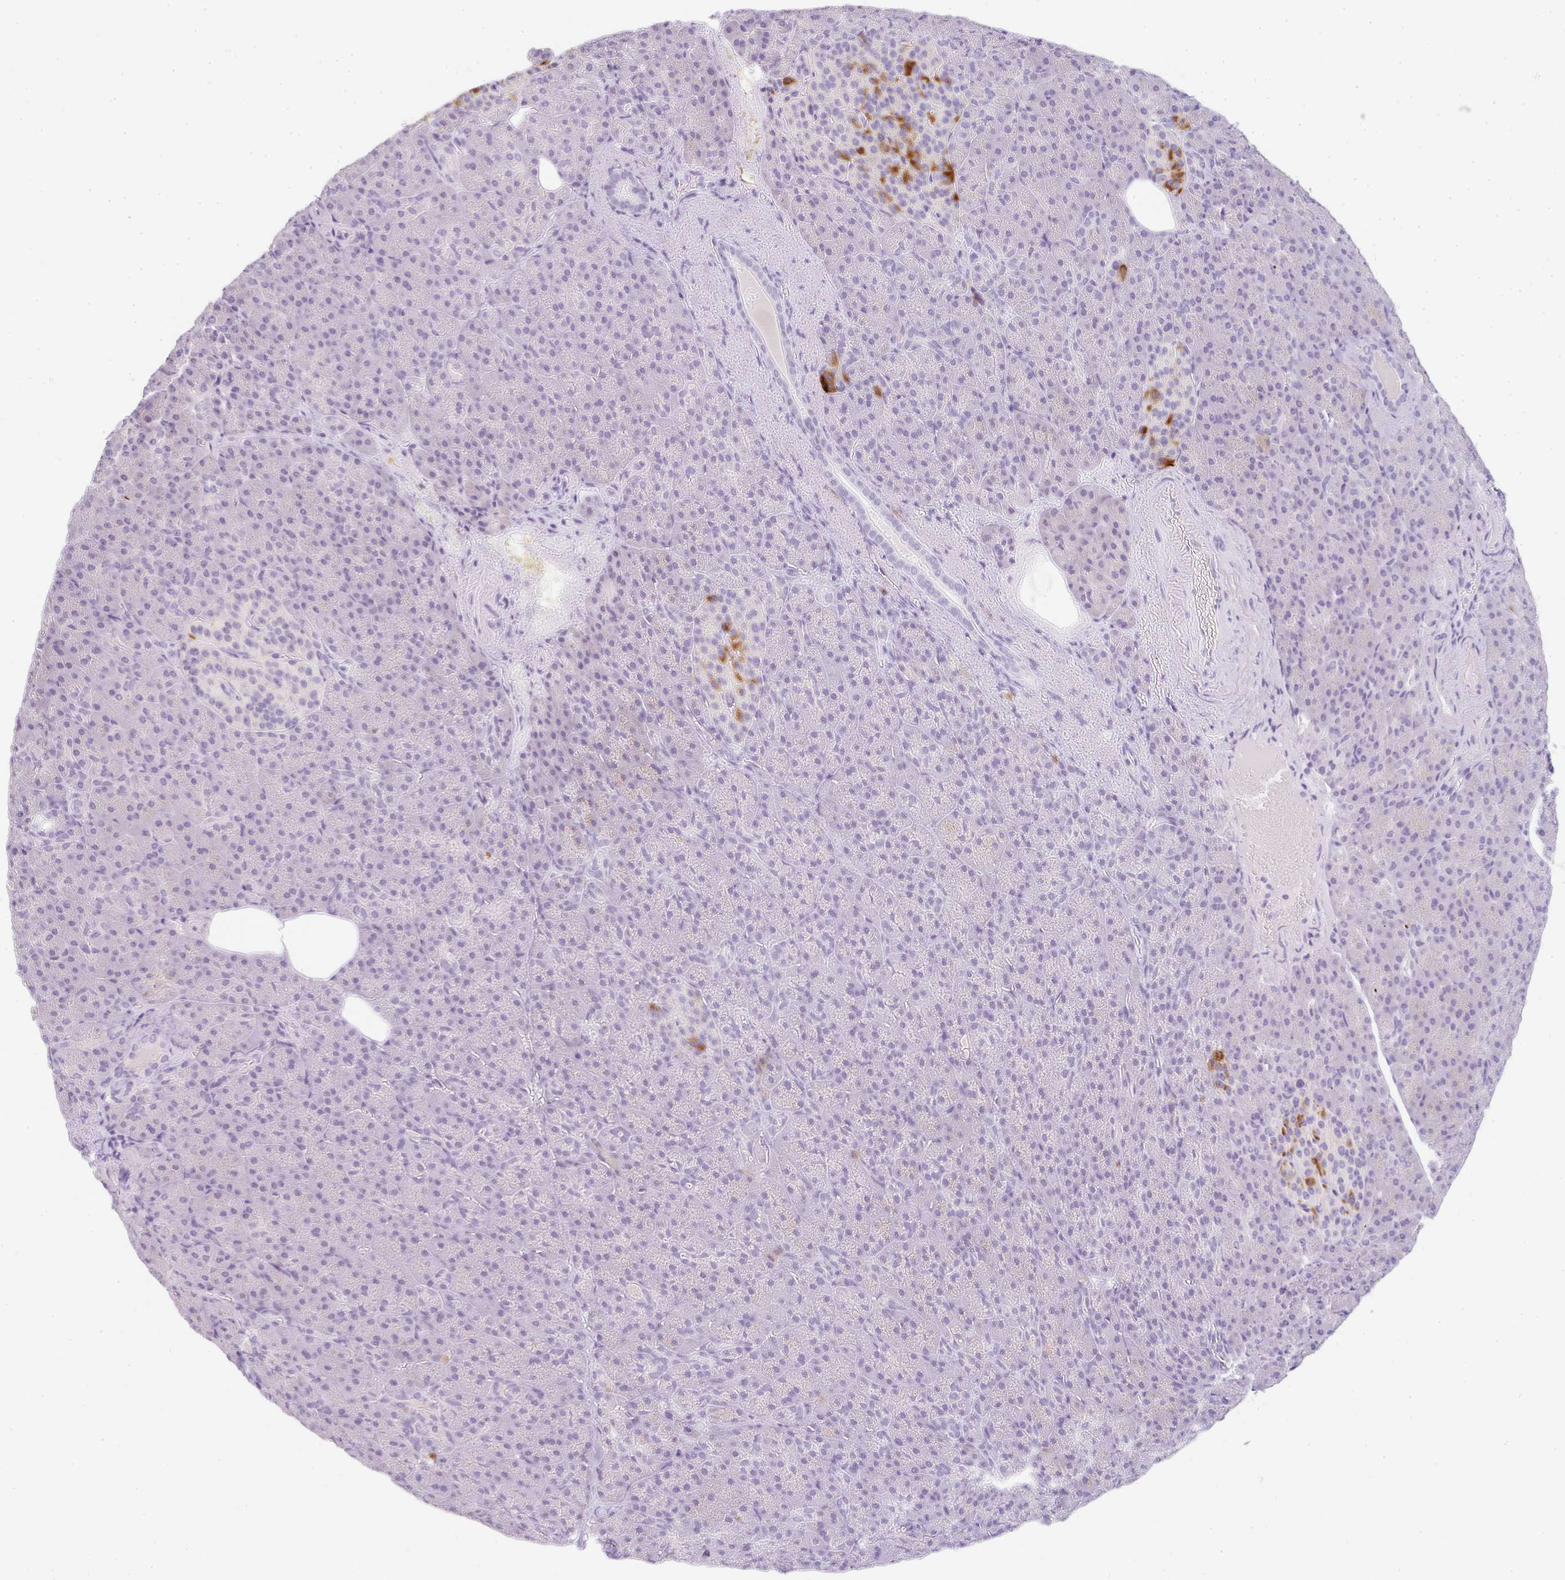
{"staining": {"intensity": "negative", "quantity": "none", "location": "none"}, "tissue": "pancreas", "cell_type": "Exocrine glandular cells", "image_type": "normal", "snomed": [{"axis": "morphology", "description": "Normal tissue, NOS"}, {"axis": "topography", "description": "Pancreas"}], "caption": "An immunohistochemistry histopathology image of unremarkable pancreas is shown. There is no staining in exocrine glandular cells of pancreas.", "gene": "LPAR4", "patient": {"sex": "female", "age": 74}}